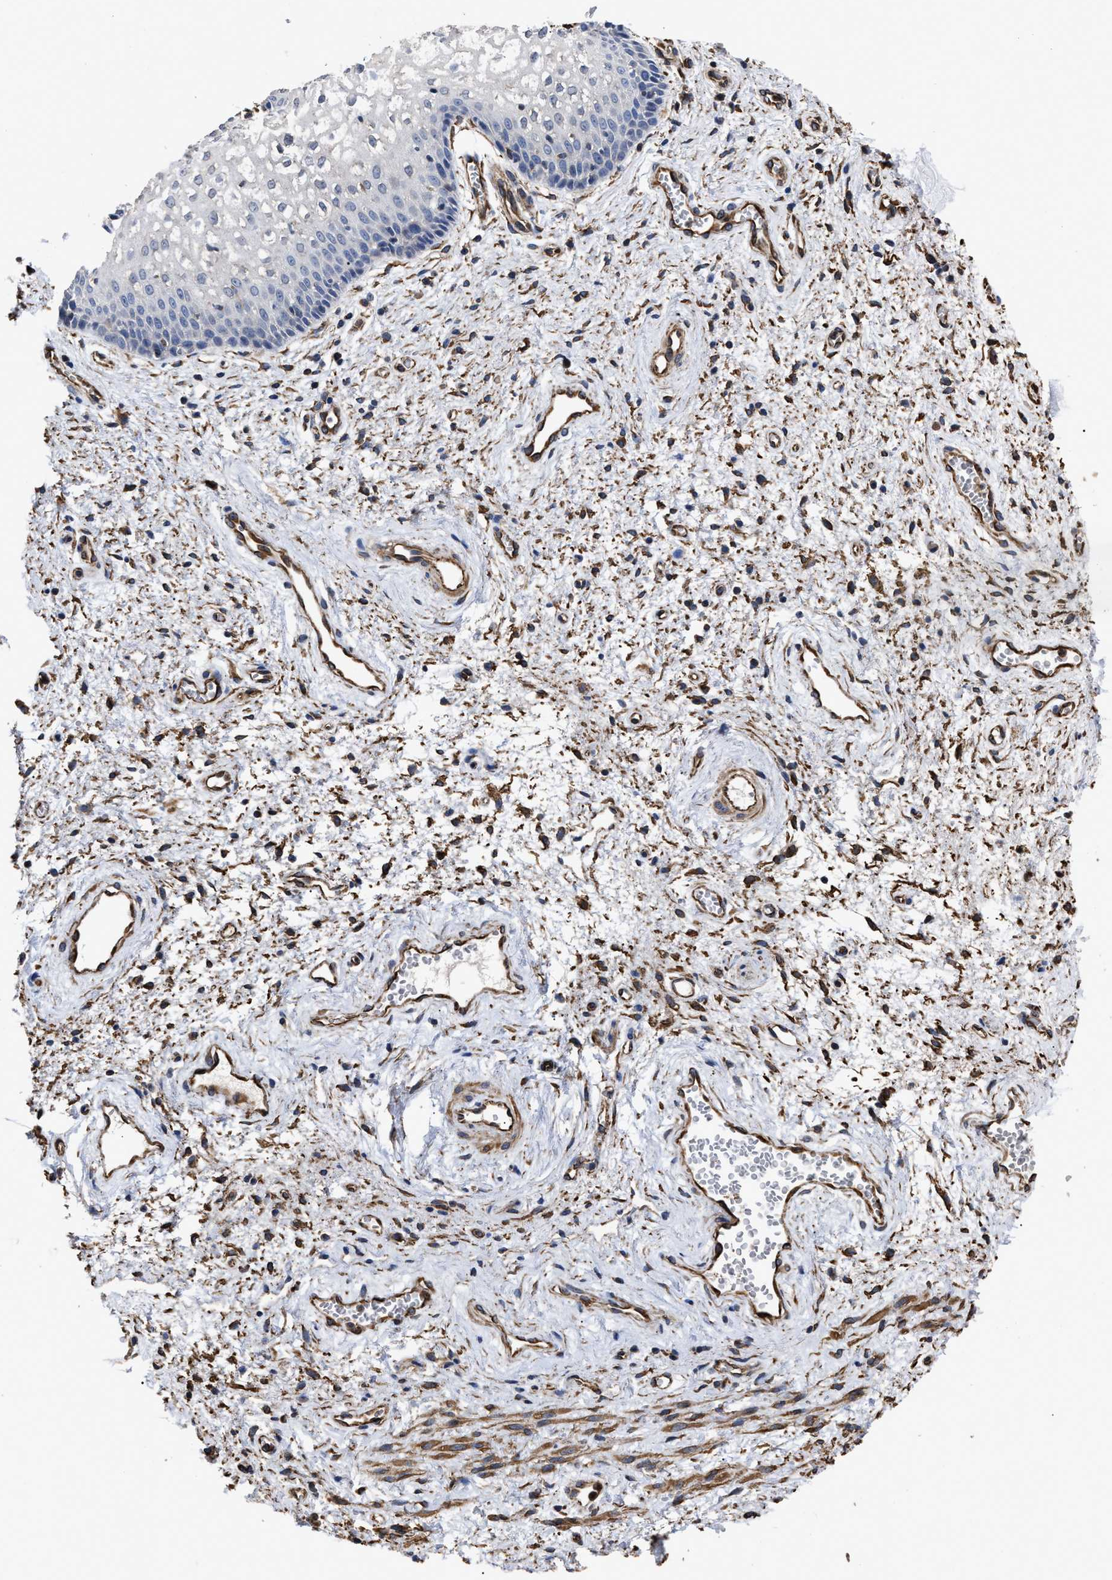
{"staining": {"intensity": "negative", "quantity": "none", "location": "none"}, "tissue": "vagina", "cell_type": "Squamous epithelial cells", "image_type": "normal", "snomed": [{"axis": "morphology", "description": "Normal tissue, NOS"}, {"axis": "topography", "description": "Vagina"}], "caption": "A high-resolution image shows immunohistochemistry staining of benign vagina, which shows no significant positivity in squamous epithelial cells.", "gene": "TSPAN33", "patient": {"sex": "female", "age": 34}}